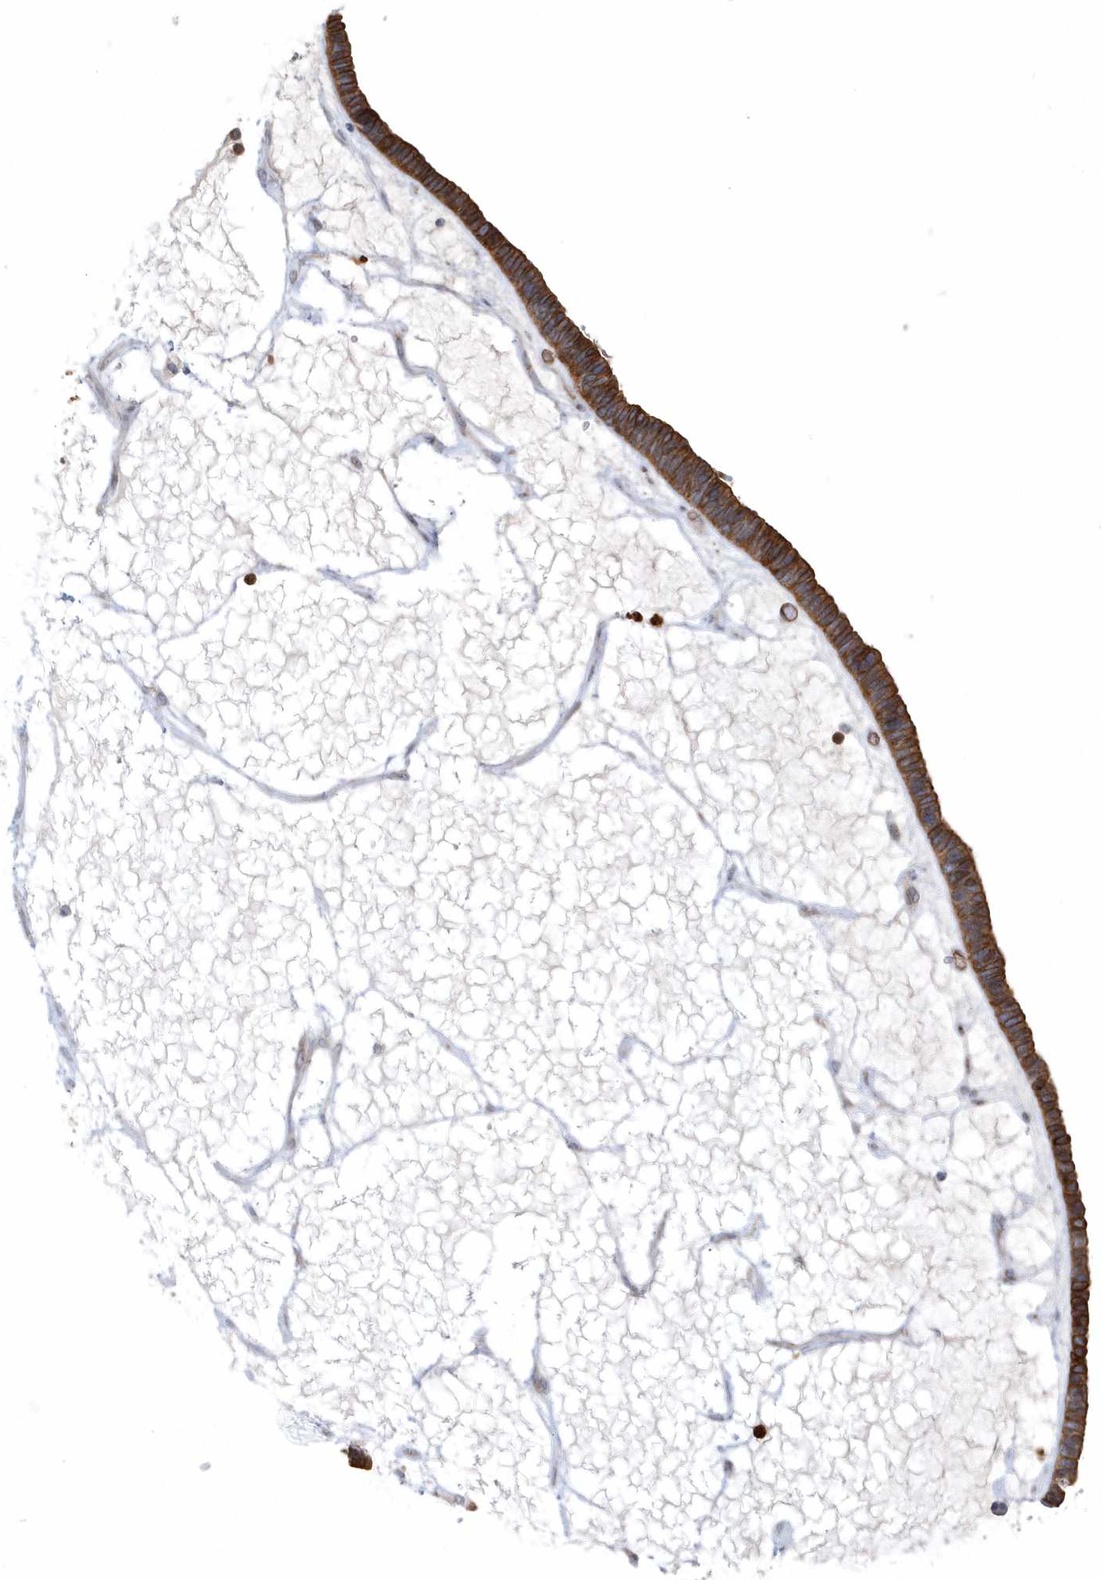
{"staining": {"intensity": "strong", "quantity": ">75%", "location": "cytoplasmic/membranous"}, "tissue": "ovarian cancer", "cell_type": "Tumor cells", "image_type": "cancer", "snomed": [{"axis": "morphology", "description": "Cystadenocarcinoma, serous, NOS"}, {"axis": "topography", "description": "Ovary"}], "caption": "Protein staining exhibits strong cytoplasmic/membranous staining in about >75% of tumor cells in ovarian serous cystadenocarcinoma. The protein of interest is shown in brown color, while the nuclei are stained blue.", "gene": "DNAH1", "patient": {"sex": "female", "age": 56}}